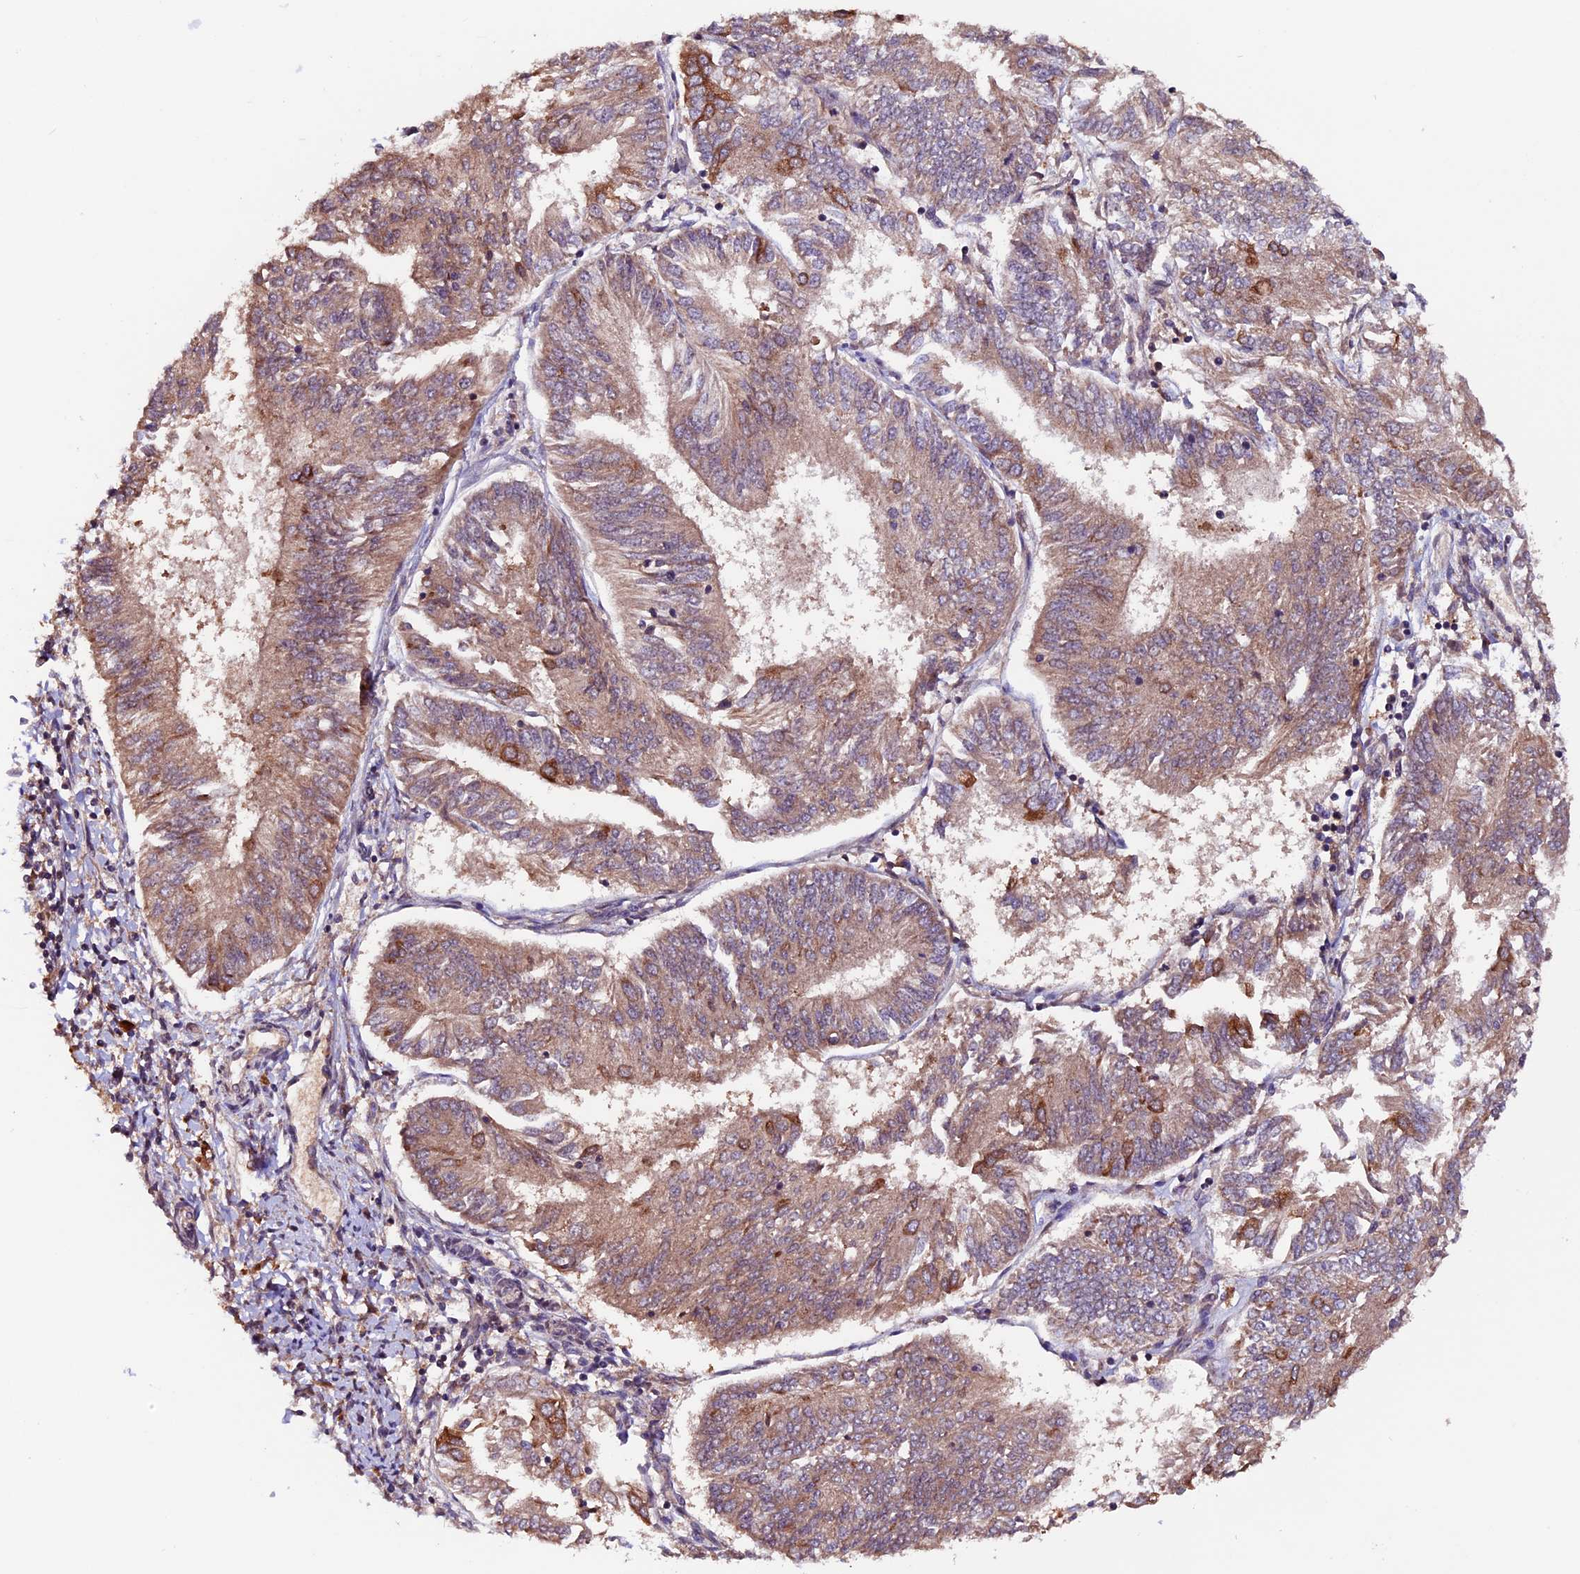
{"staining": {"intensity": "moderate", "quantity": "<25%", "location": "cytoplasmic/membranous"}, "tissue": "endometrial cancer", "cell_type": "Tumor cells", "image_type": "cancer", "snomed": [{"axis": "morphology", "description": "Adenocarcinoma, NOS"}, {"axis": "topography", "description": "Endometrium"}], "caption": "The immunohistochemical stain labels moderate cytoplasmic/membranous positivity in tumor cells of endometrial cancer tissue.", "gene": "ZNF598", "patient": {"sex": "female", "age": 58}}